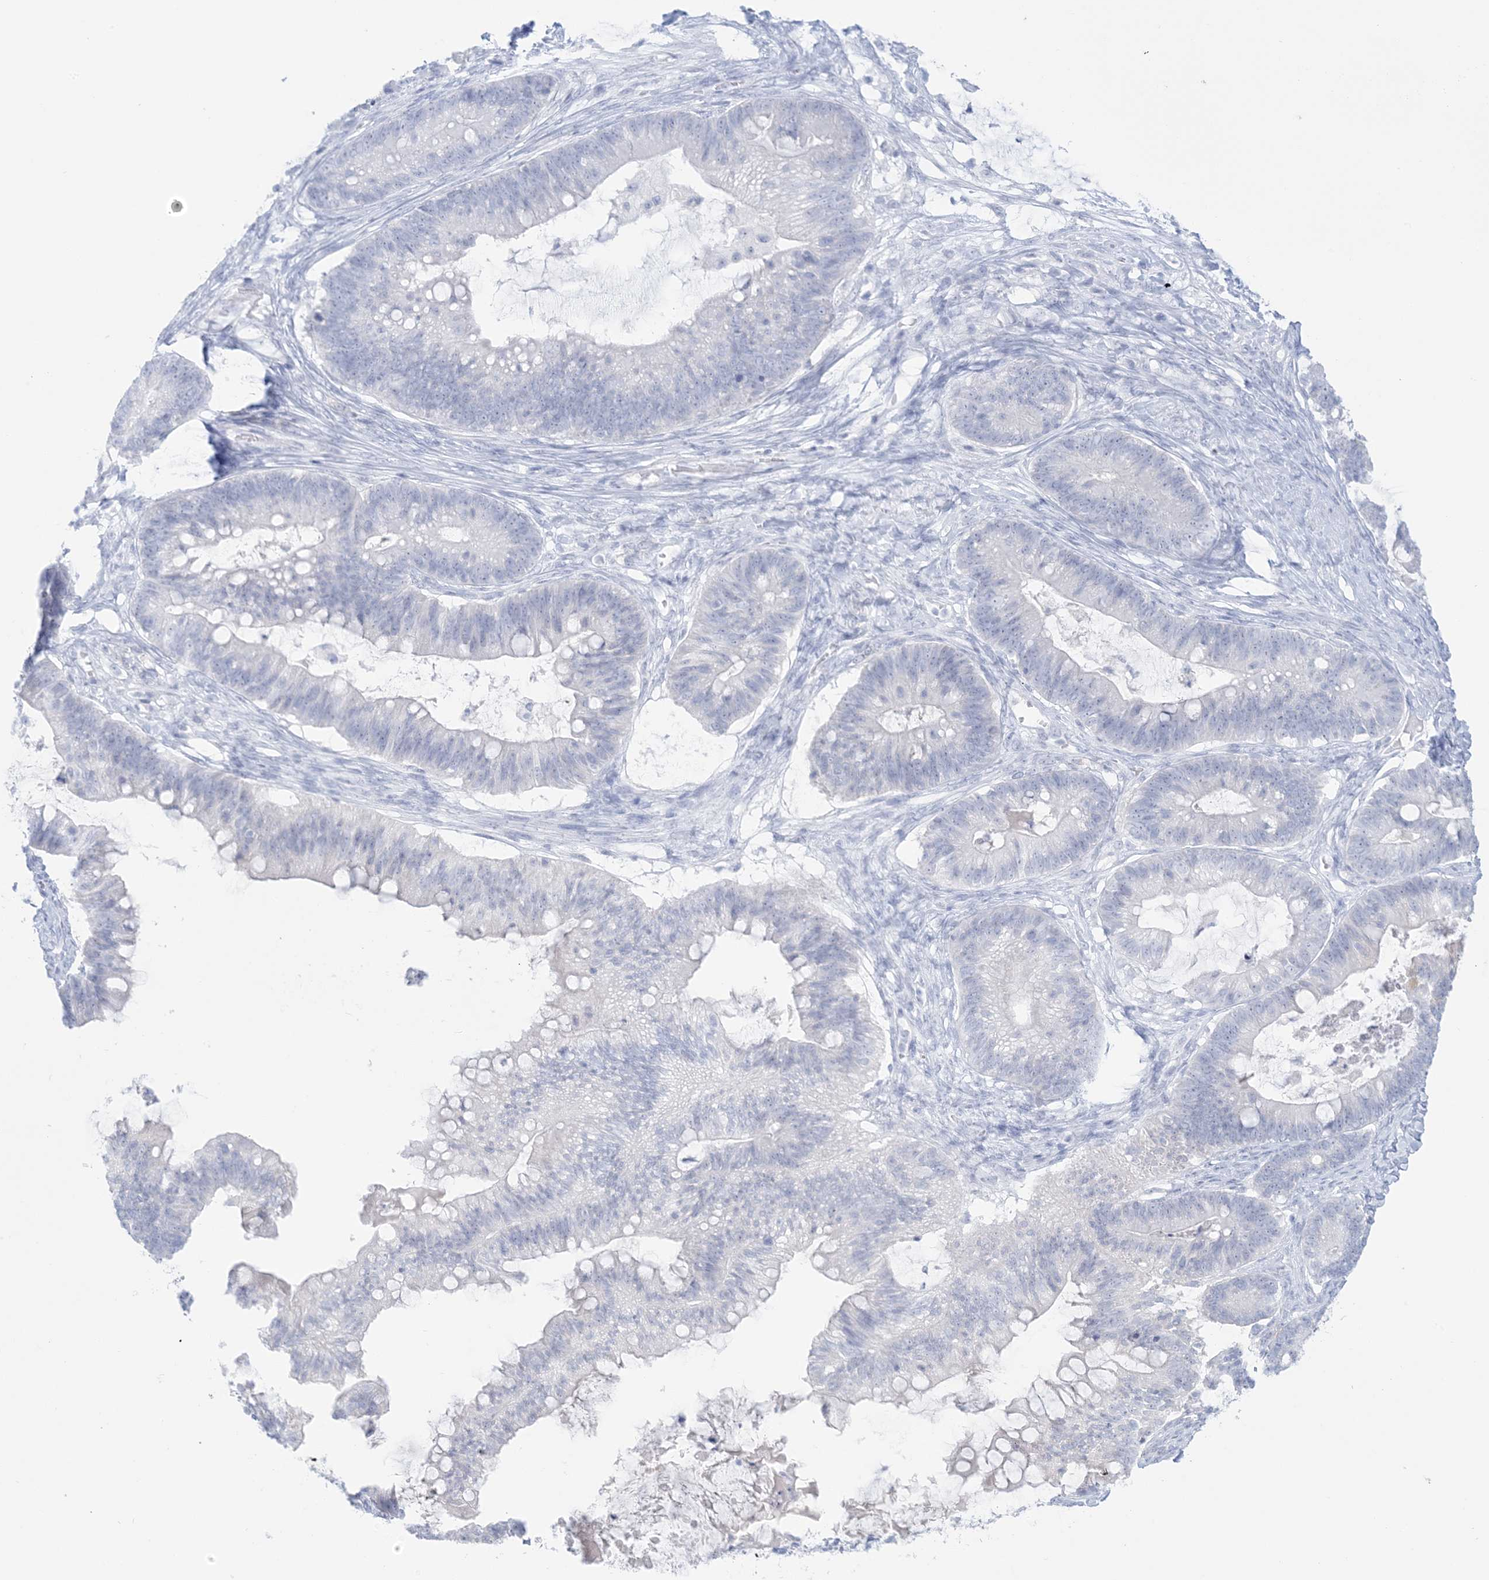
{"staining": {"intensity": "negative", "quantity": "none", "location": "none"}, "tissue": "ovarian cancer", "cell_type": "Tumor cells", "image_type": "cancer", "snomed": [{"axis": "morphology", "description": "Cystadenocarcinoma, mucinous, NOS"}, {"axis": "topography", "description": "Ovary"}], "caption": "This is an immunohistochemistry (IHC) photomicrograph of human ovarian mucinous cystadenocarcinoma. There is no expression in tumor cells.", "gene": "AGXT", "patient": {"sex": "female", "age": 61}}